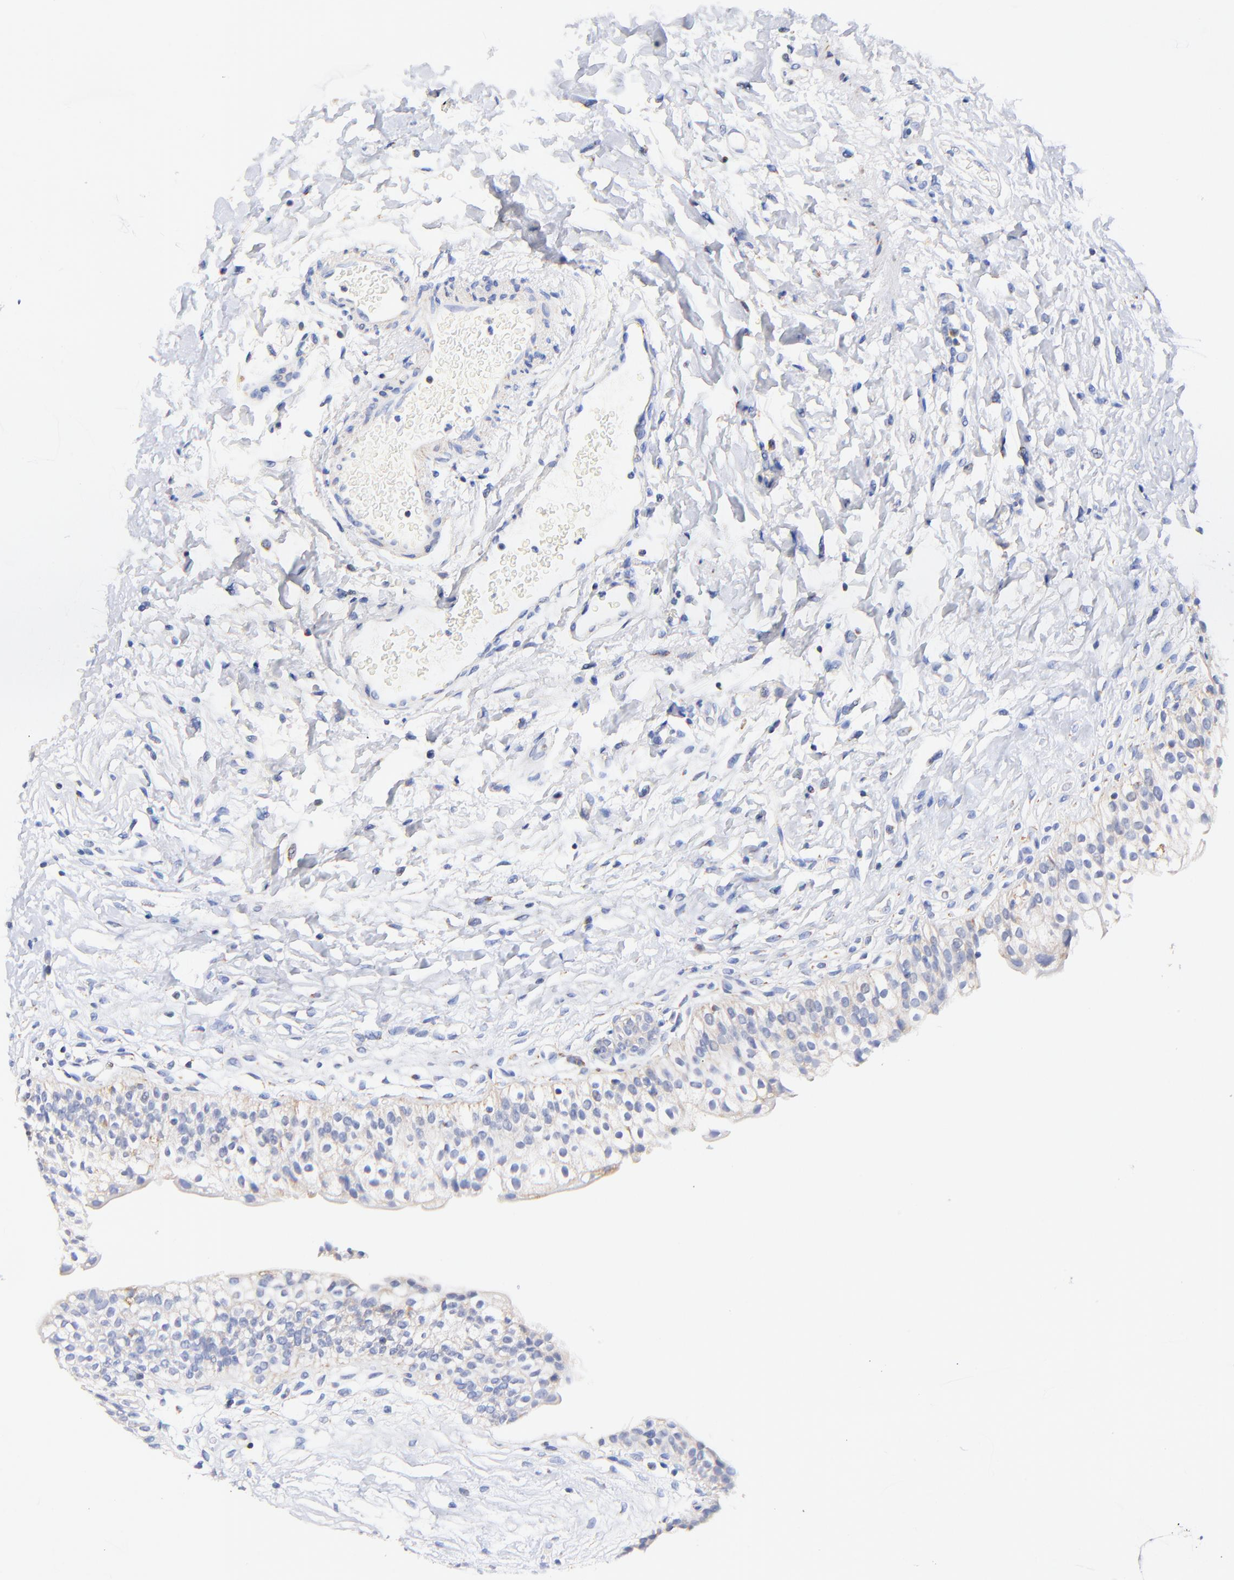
{"staining": {"intensity": "moderate", "quantity": "25%-75%", "location": "cytoplasmic/membranous"}, "tissue": "urinary bladder", "cell_type": "Urothelial cells", "image_type": "normal", "snomed": [{"axis": "morphology", "description": "Normal tissue, NOS"}, {"axis": "topography", "description": "Urinary bladder"}], "caption": "Brown immunohistochemical staining in normal urinary bladder displays moderate cytoplasmic/membranous staining in approximately 25%-75% of urothelial cells. Using DAB (3,3'-diaminobenzidine) (brown) and hematoxylin (blue) stains, captured at high magnification using brightfield microscopy.", "gene": "ATP5F1D", "patient": {"sex": "female", "age": 80}}